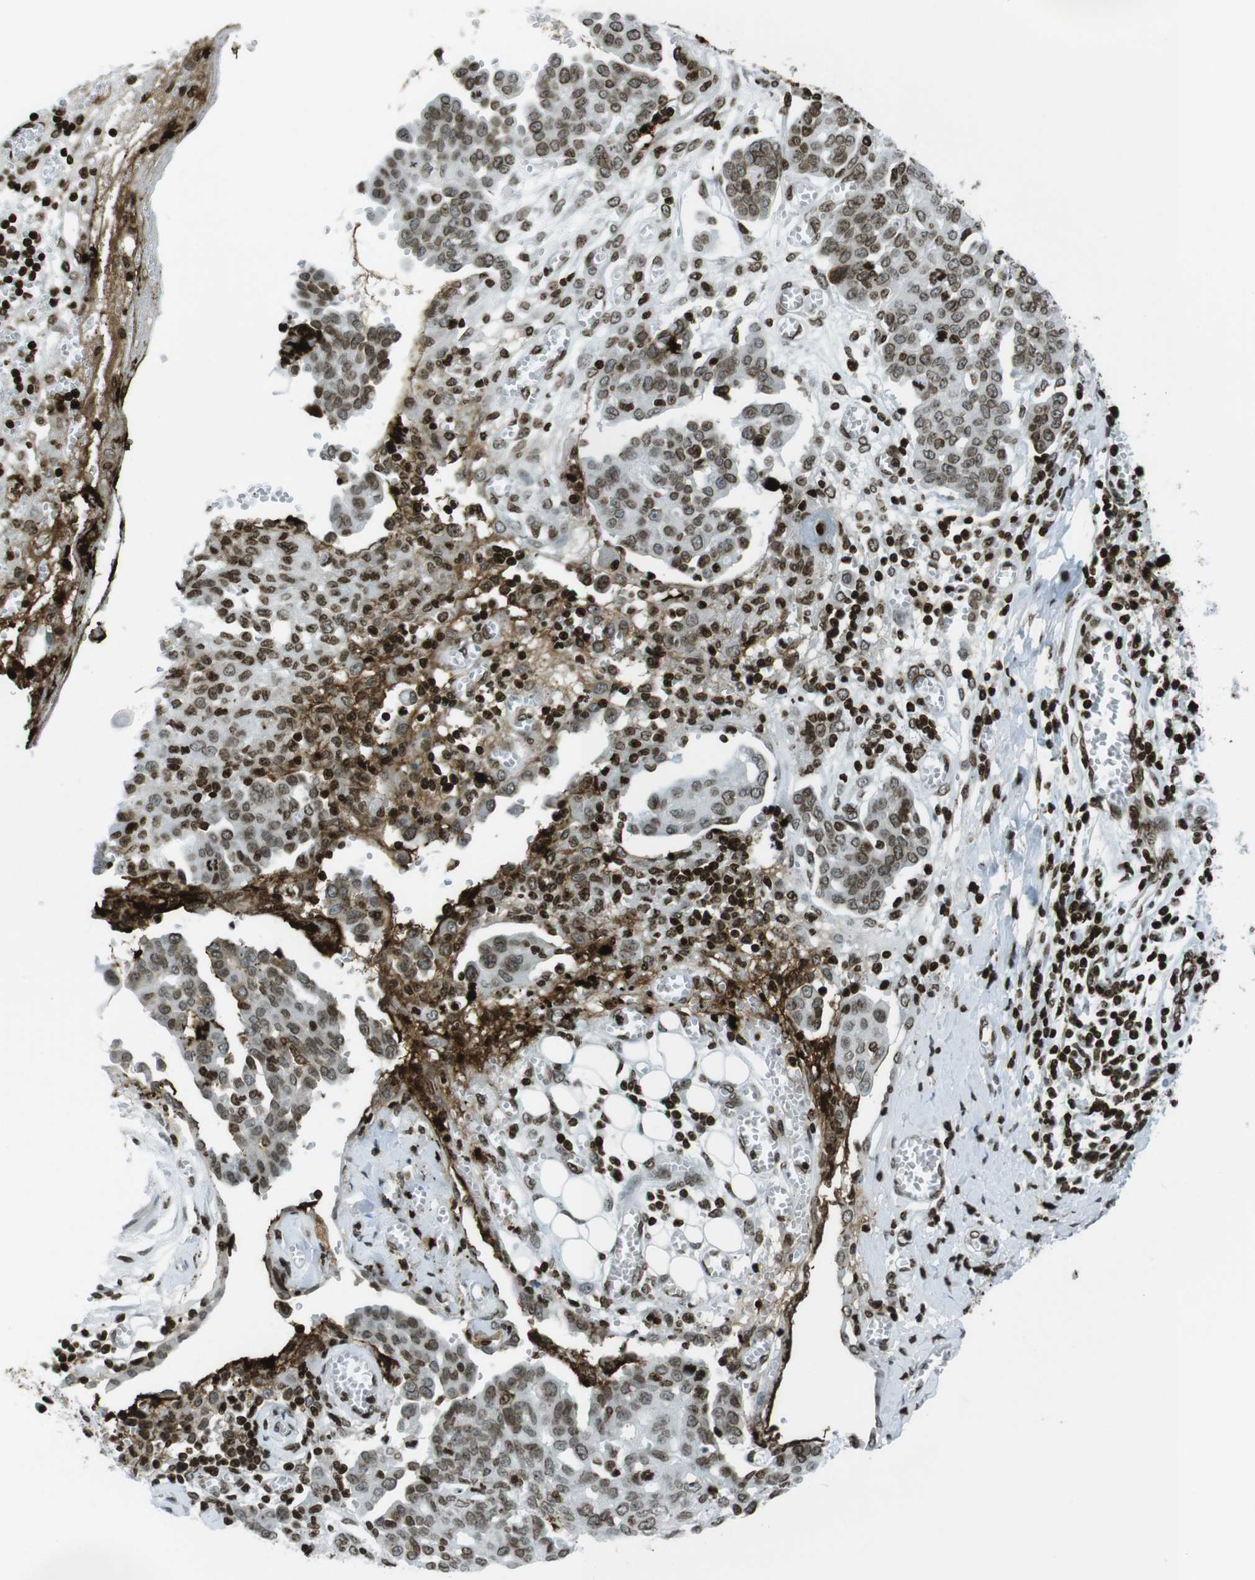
{"staining": {"intensity": "moderate", "quantity": ">75%", "location": "nuclear"}, "tissue": "ovarian cancer", "cell_type": "Tumor cells", "image_type": "cancer", "snomed": [{"axis": "morphology", "description": "Cystadenocarcinoma, serous, NOS"}, {"axis": "topography", "description": "Soft tissue"}, {"axis": "topography", "description": "Ovary"}], "caption": "IHC image of human serous cystadenocarcinoma (ovarian) stained for a protein (brown), which demonstrates medium levels of moderate nuclear expression in about >75% of tumor cells.", "gene": "H2AC8", "patient": {"sex": "female", "age": 57}}